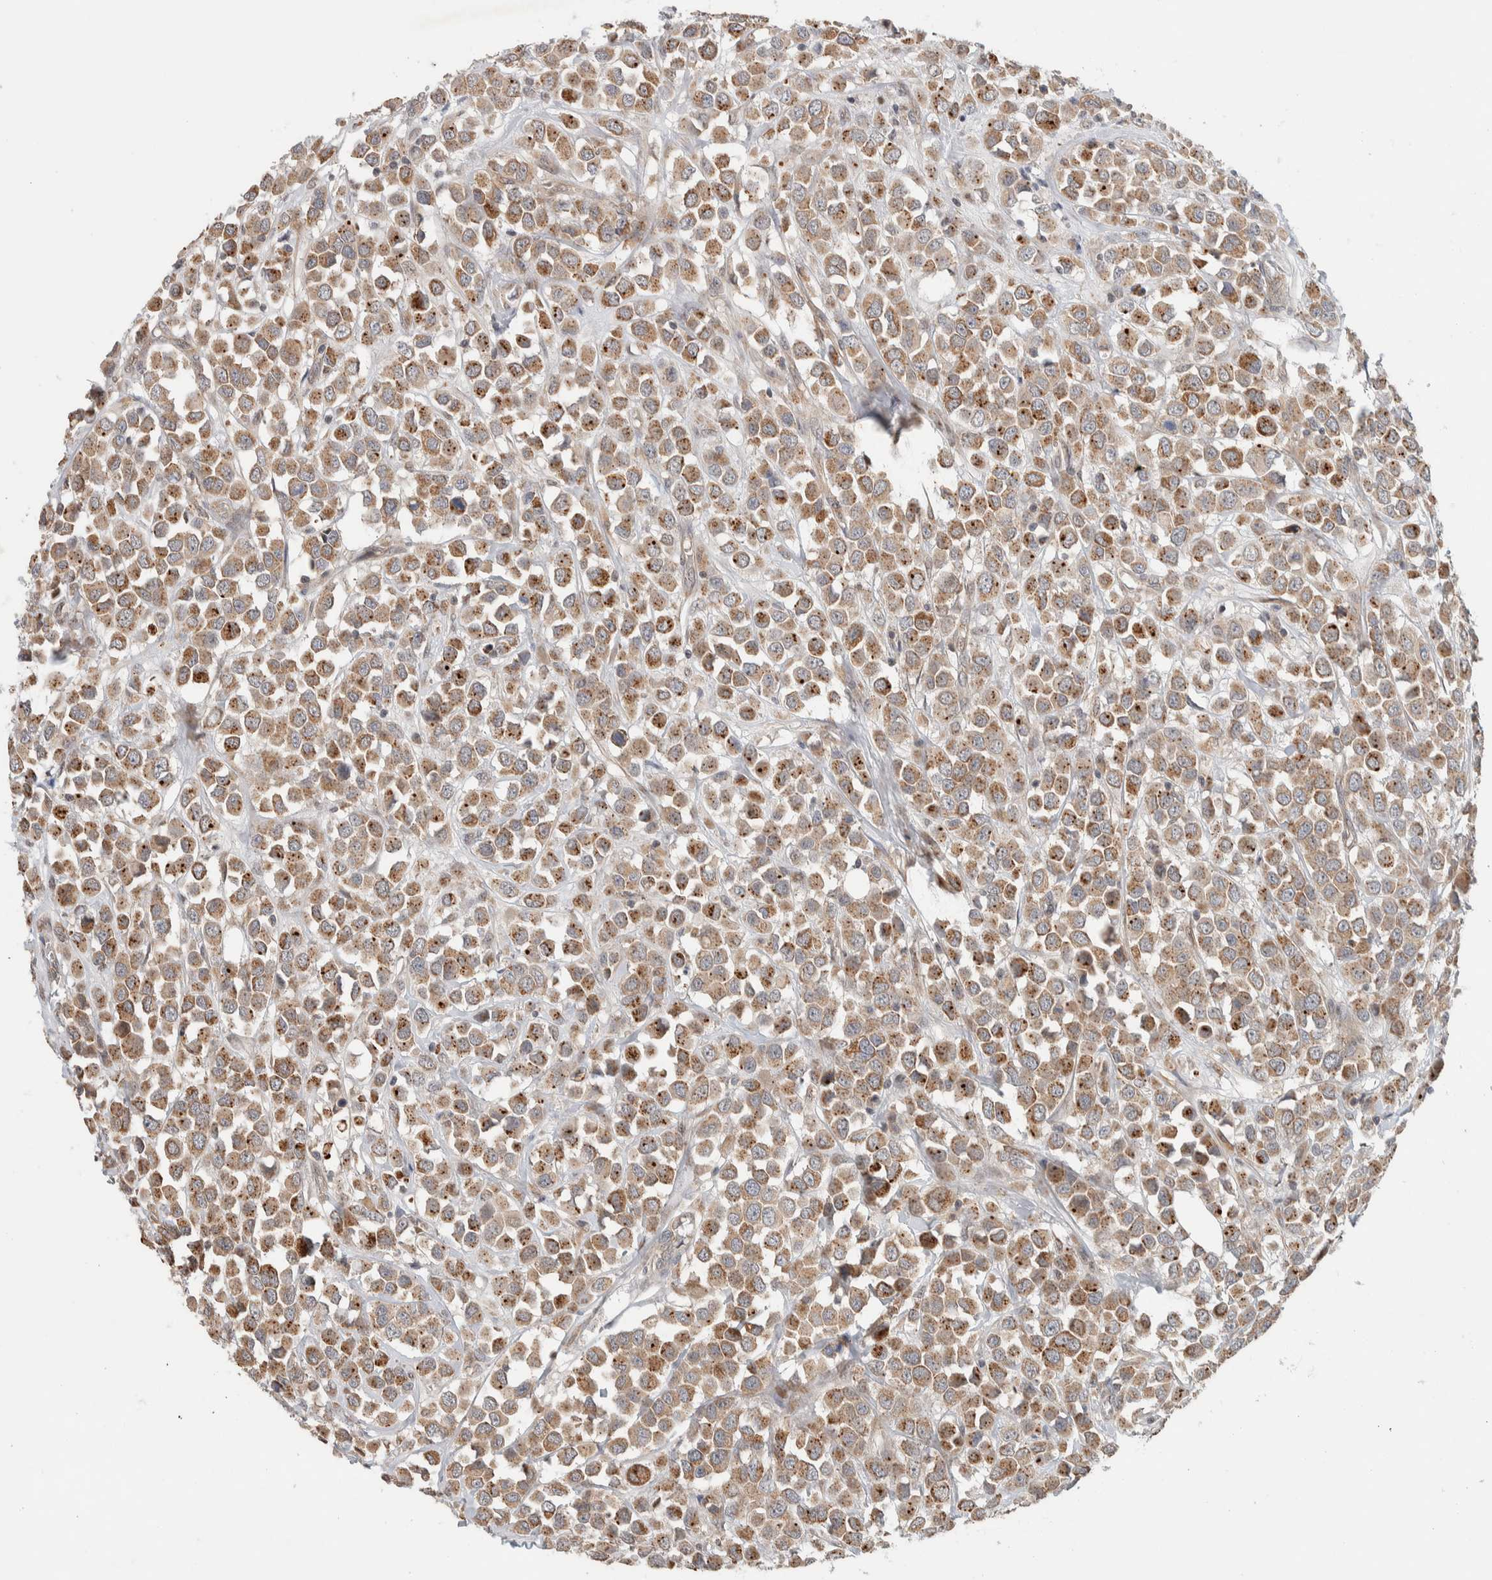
{"staining": {"intensity": "moderate", "quantity": ">75%", "location": "cytoplasmic/membranous"}, "tissue": "breast cancer", "cell_type": "Tumor cells", "image_type": "cancer", "snomed": [{"axis": "morphology", "description": "Duct carcinoma"}, {"axis": "topography", "description": "Breast"}], "caption": "IHC (DAB (3,3'-diaminobenzidine)) staining of invasive ductal carcinoma (breast) shows moderate cytoplasmic/membranous protein staining in about >75% of tumor cells.", "gene": "DEPTOR", "patient": {"sex": "female", "age": 61}}